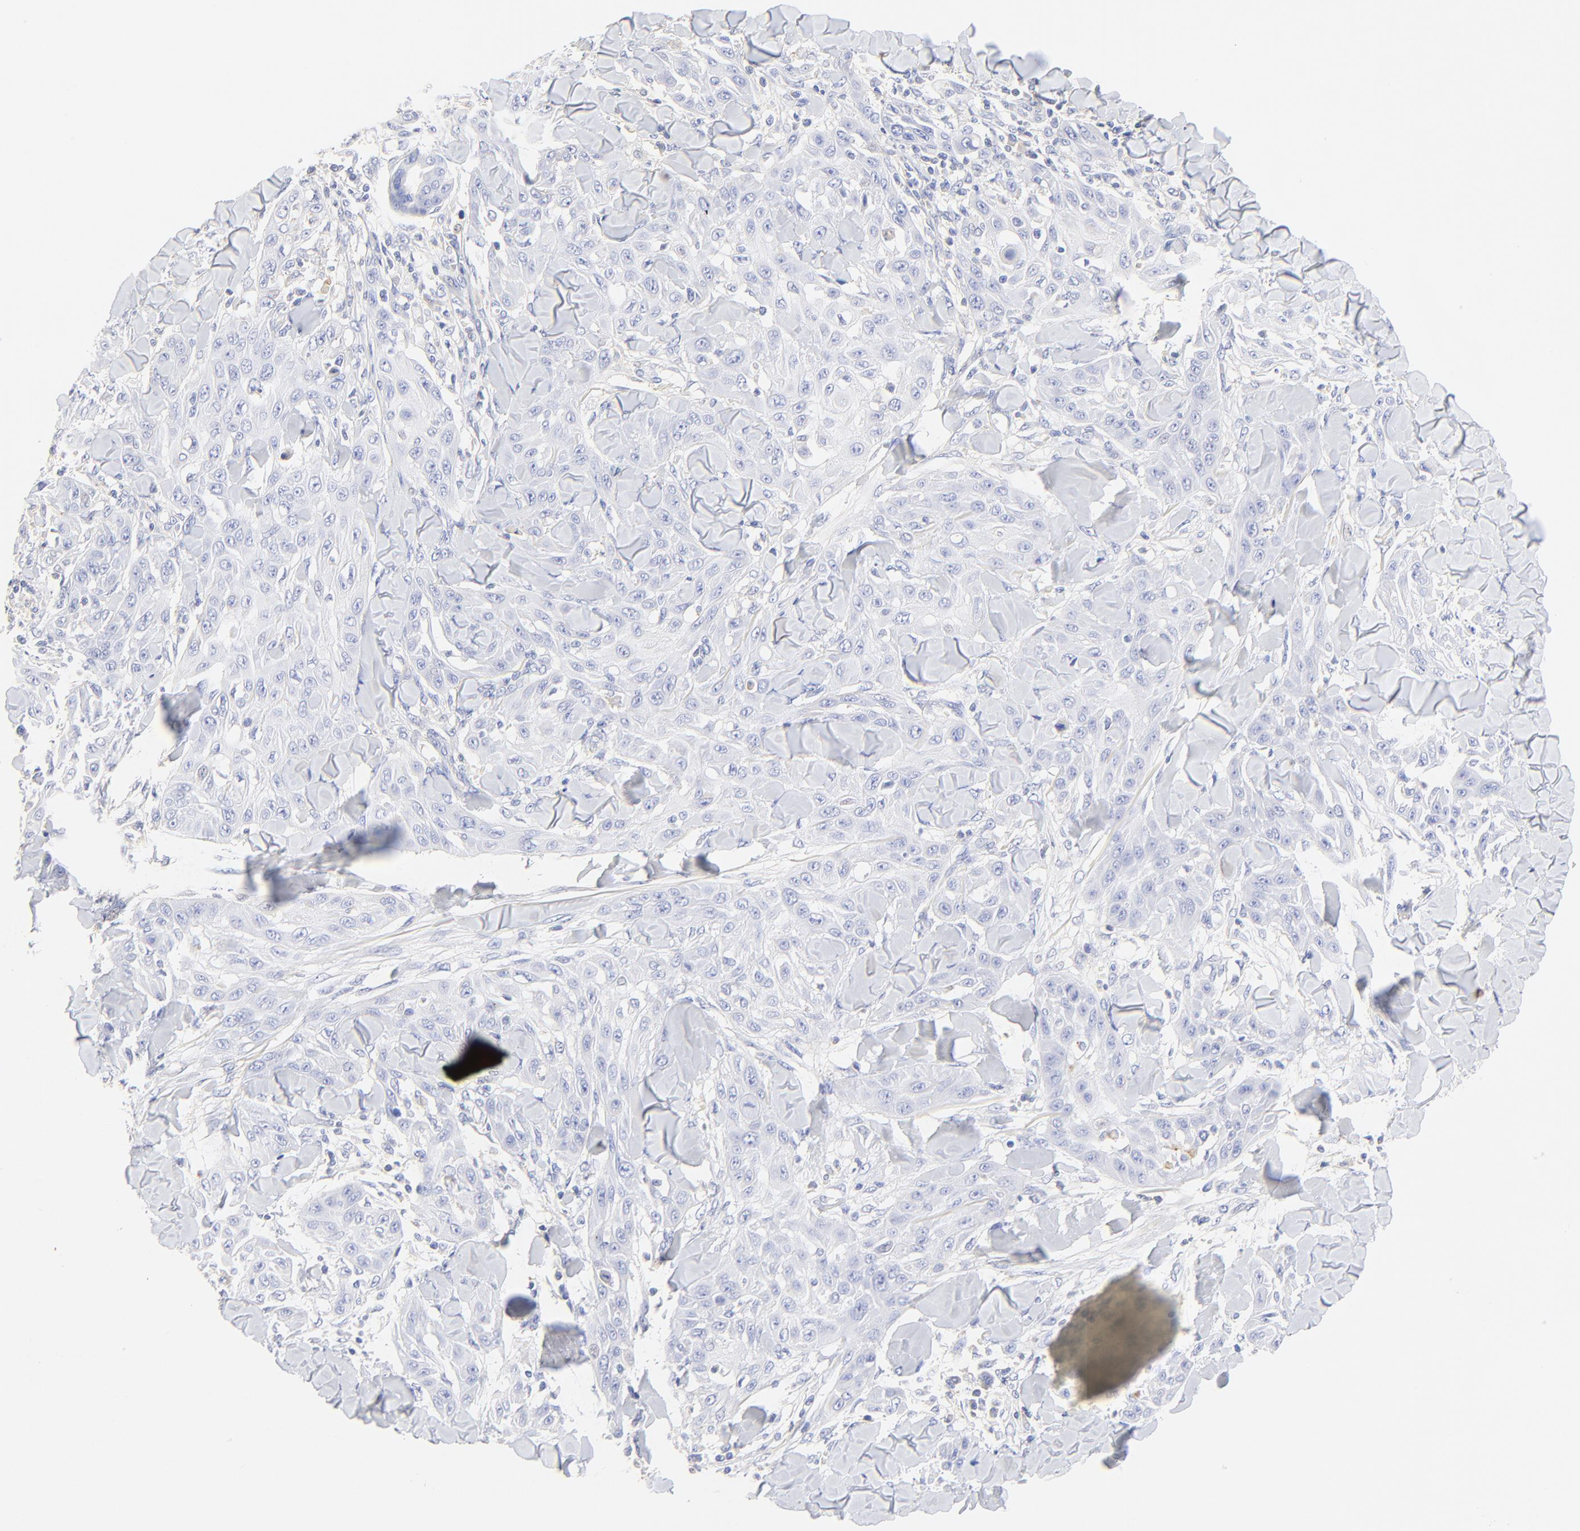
{"staining": {"intensity": "negative", "quantity": "none", "location": "none"}, "tissue": "skin cancer", "cell_type": "Tumor cells", "image_type": "cancer", "snomed": [{"axis": "morphology", "description": "Squamous cell carcinoma, NOS"}, {"axis": "topography", "description": "Skin"}], "caption": "The immunohistochemistry histopathology image has no significant staining in tumor cells of skin squamous cell carcinoma tissue.", "gene": "MDGA2", "patient": {"sex": "male", "age": 24}}